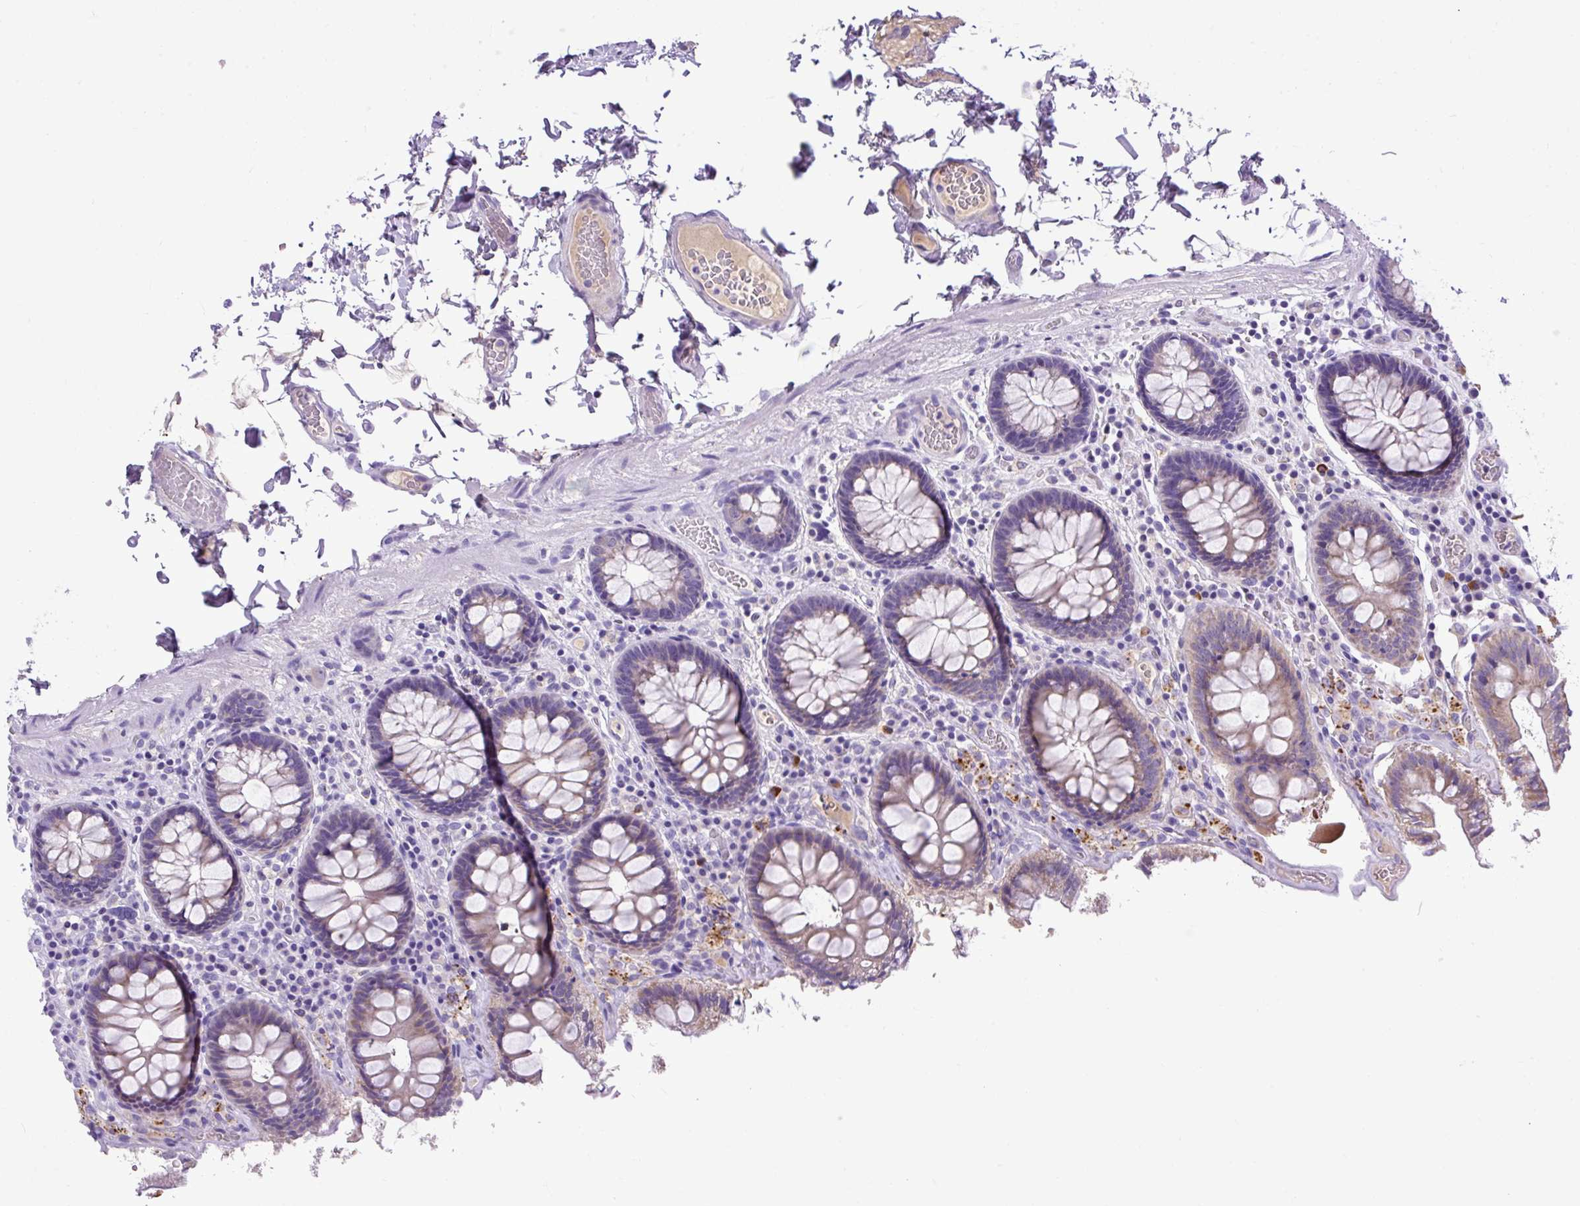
{"staining": {"intensity": "weak", "quantity": "<25%", "location": "cytoplasmic/membranous"}, "tissue": "colon", "cell_type": "Endothelial cells", "image_type": "normal", "snomed": [{"axis": "morphology", "description": "Normal tissue, NOS"}, {"axis": "topography", "description": "Colon"}, {"axis": "topography", "description": "Peripheral nerve tissue"}], "caption": "DAB (3,3'-diaminobenzidine) immunohistochemical staining of unremarkable human colon reveals no significant expression in endothelial cells.", "gene": "SPTBN5", "patient": {"sex": "male", "age": 84}}